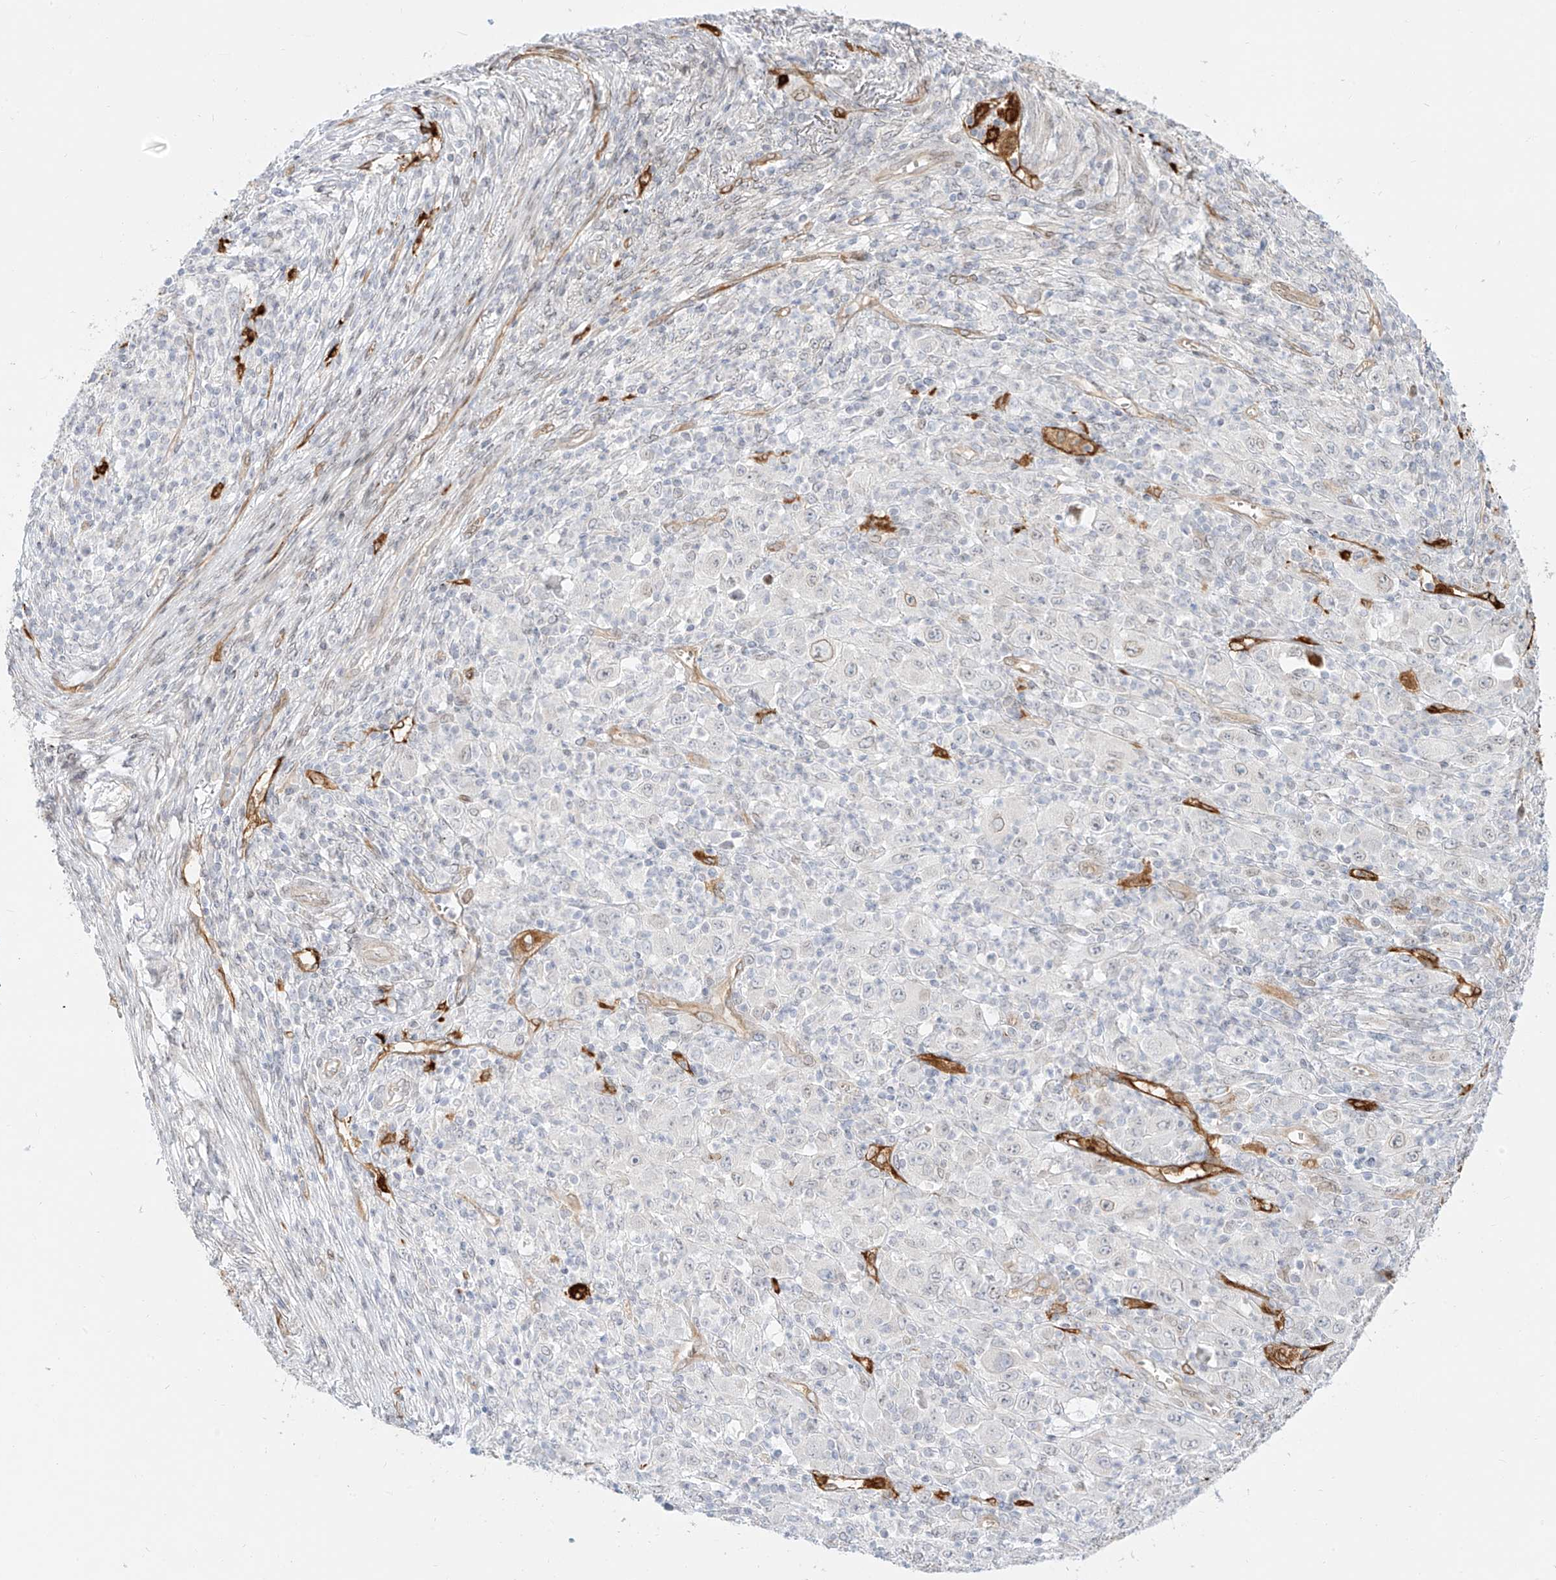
{"staining": {"intensity": "moderate", "quantity": "<25%", "location": "cytoplasmic/membranous"}, "tissue": "melanoma", "cell_type": "Tumor cells", "image_type": "cancer", "snomed": [{"axis": "morphology", "description": "Malignant melanoma, Metastatic site"}, {"axis": "topography", "description": "Skin"}], "caption": "The micrograph exhibits immunohistochemical staining of malignant melanoma (metastatic site). There is moderate cytoplasmic/membranous expression is appreciated in about <25% of tumor cells.", "gene": "NHSL1", "patient": {"sex": "female", "age": 56}}